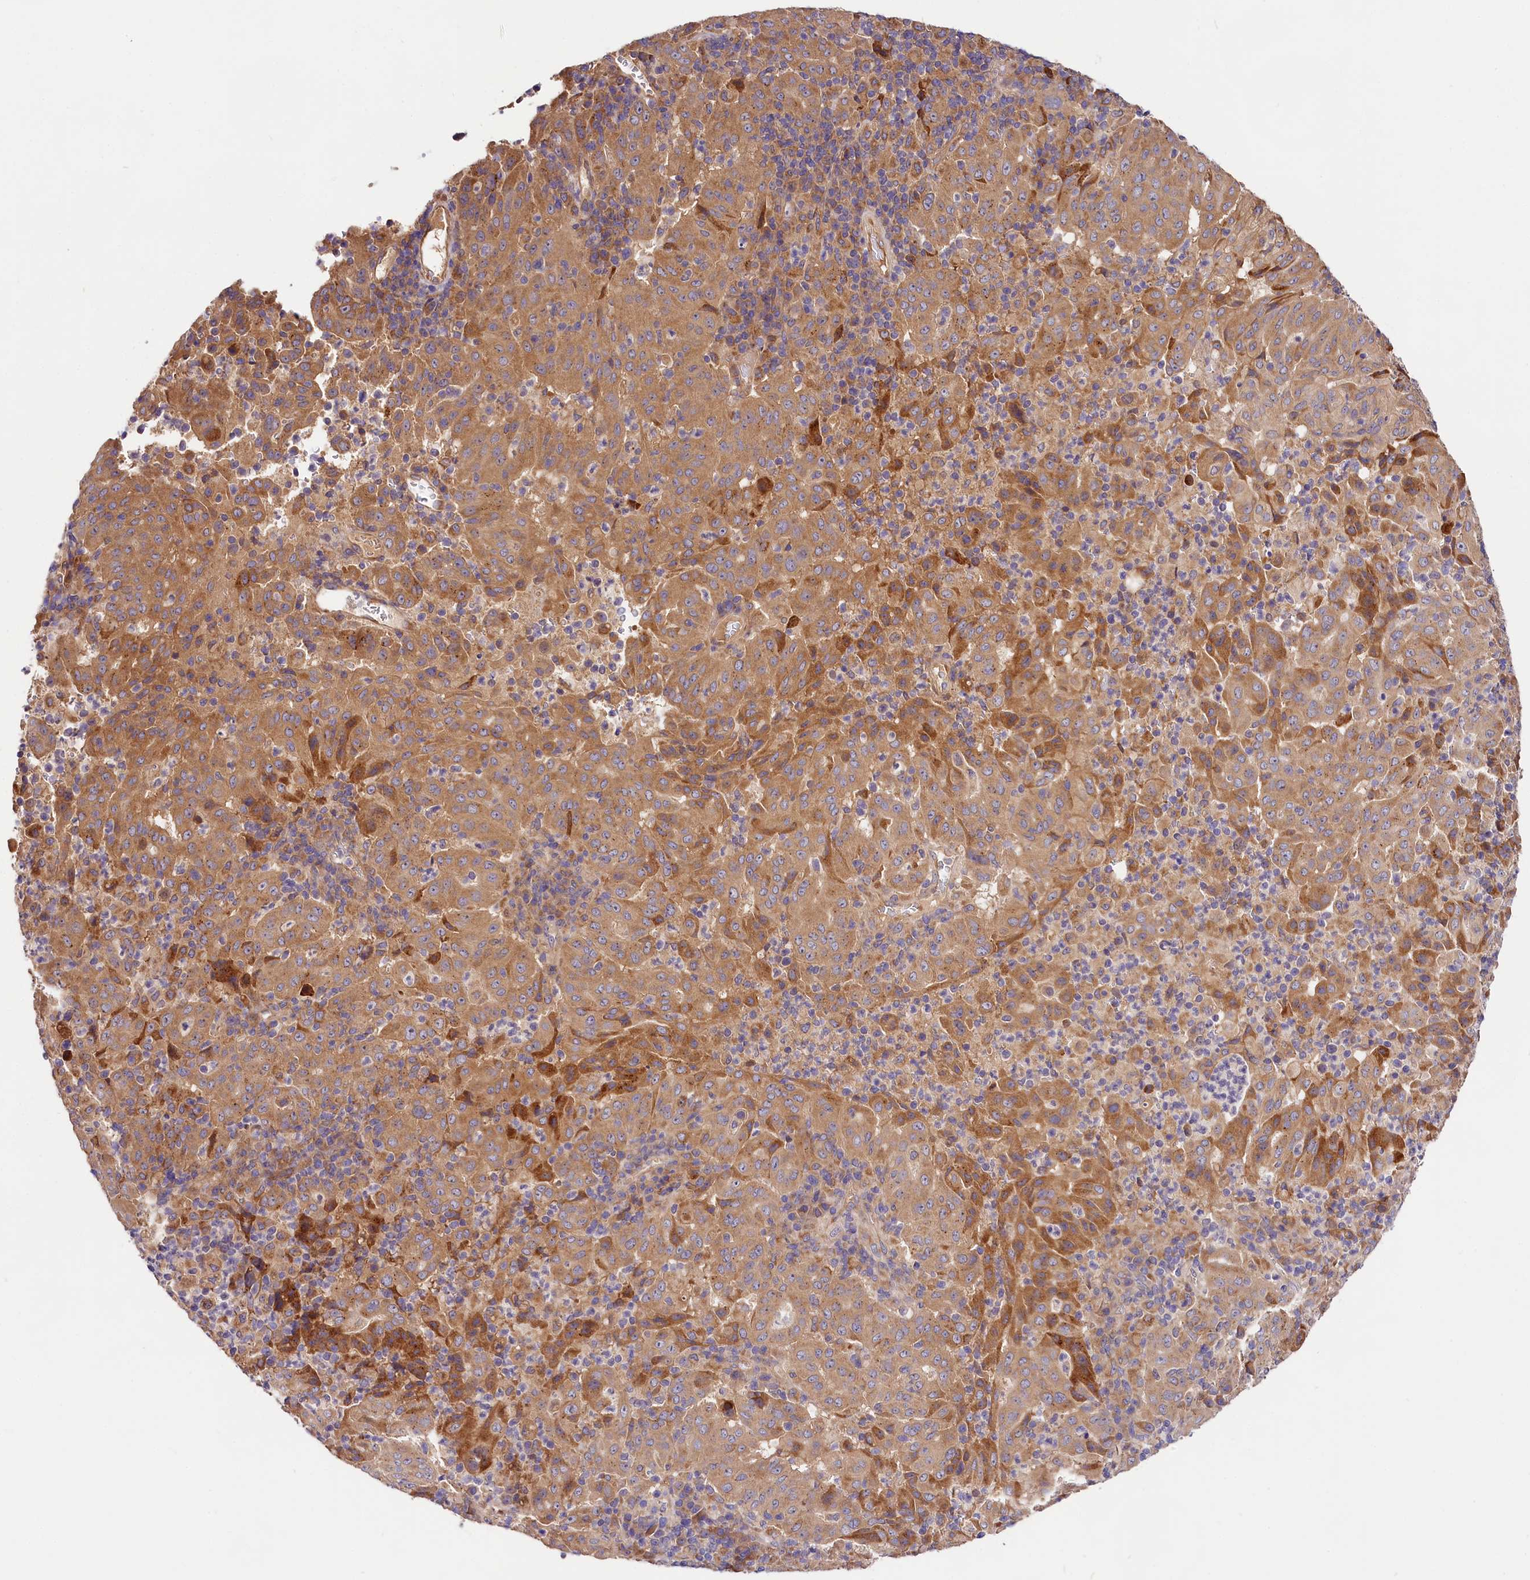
{"staining": {"intensity": "moderate", "quantity": ">75%", "location": "cytoplasmic/membranous"}, "tissue": "pancreatic cancer", "cell_type": "Tumor cells", "image_type": "cancer", "snomed": [{"axis": "morphology", "description": "Adenocarcinoma, NOS"}, {"axis": "topography", "description": "Pancreas"}], "caption": "This histopathology image displays immunohistochemistry (IHC) staining of human pancreatic adenocarcinoma, with medium moderate cytoplasmic/membranous expression in about >75% of tumor cells.", "gene": "SPG11", "patient": {"sex": "male", "age": 63}}